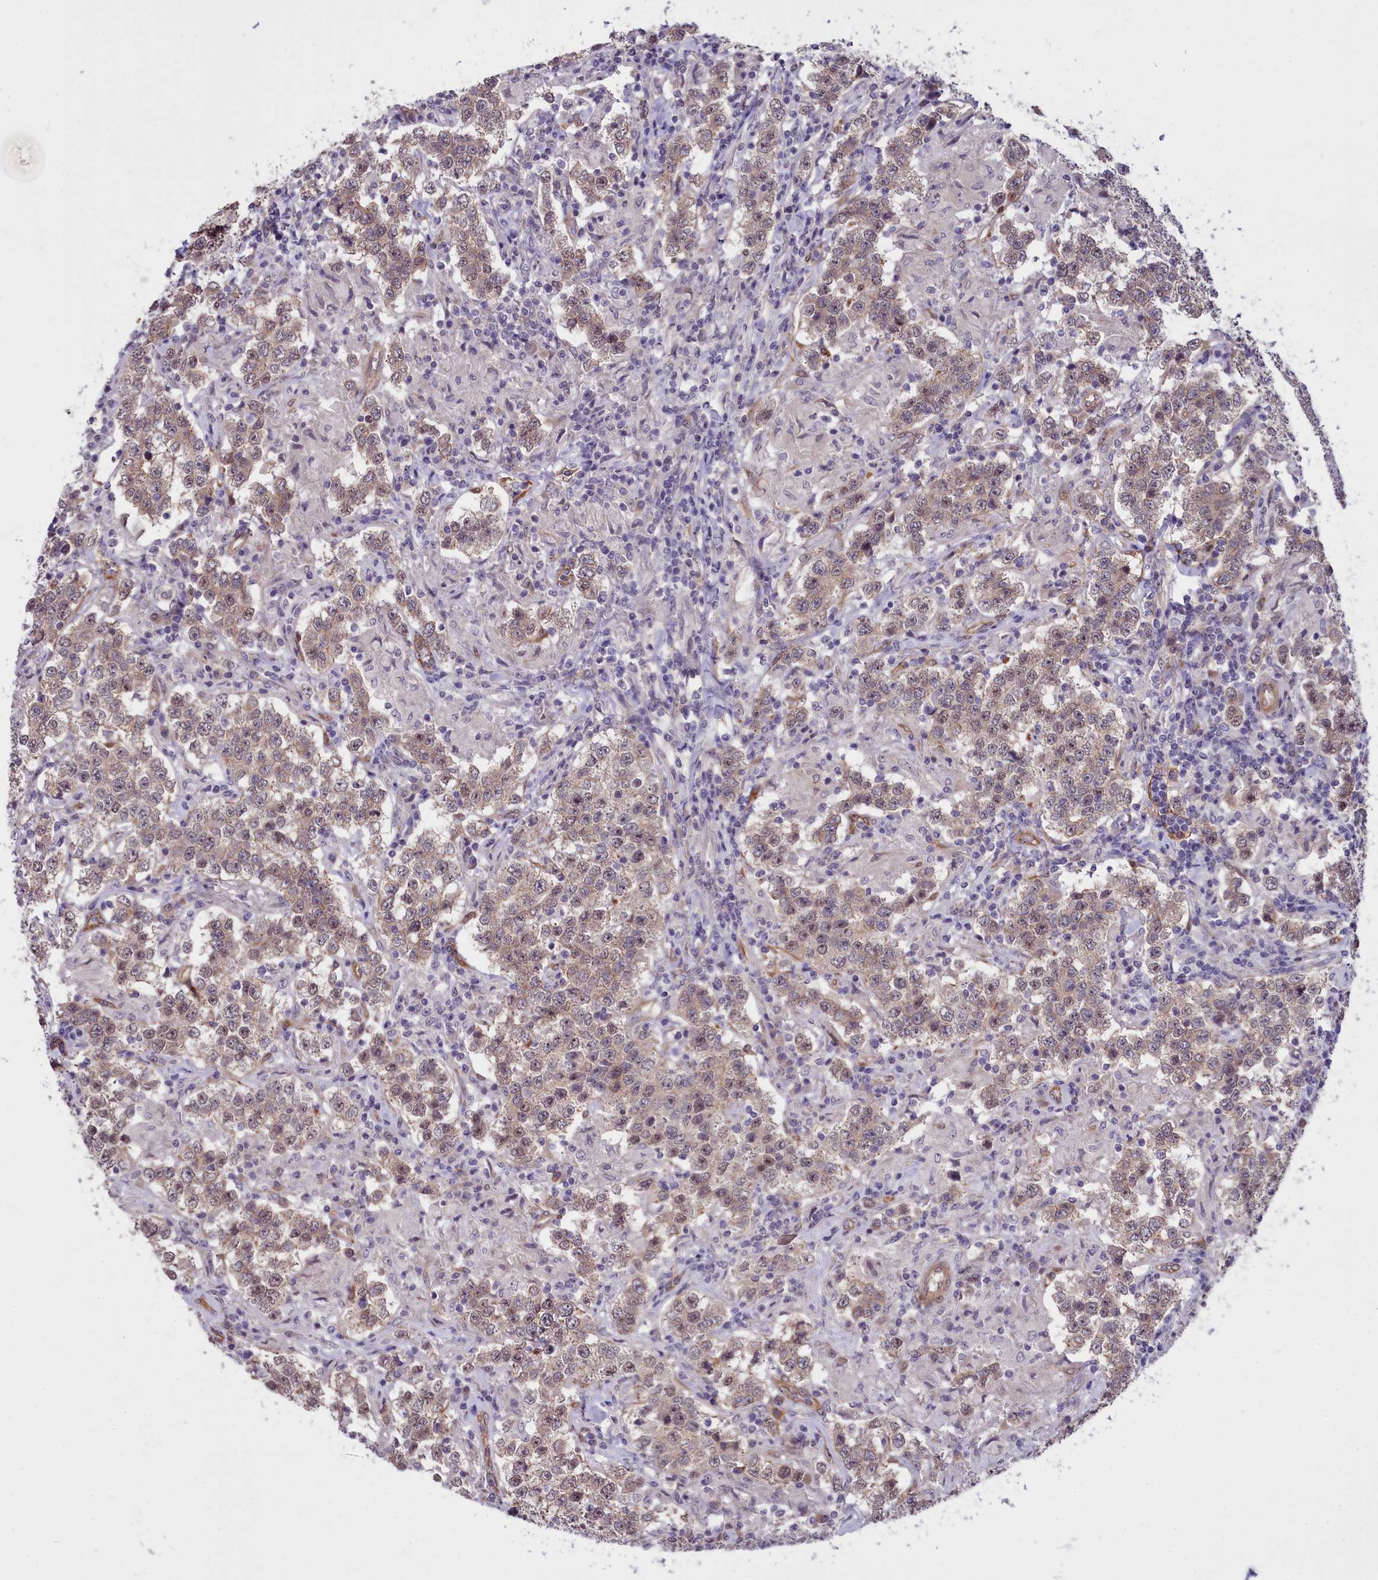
{"staining": {"intensity": "moderate", "quantity": ">75%", "location": "cytoplasmic/membranous,nuclear"}, "tissue": "testis cancer", "cell_type": "Tumor cells", "image_type": "cancer", "snomed": [{"axis": "morphology", "description": "Seminoma, NOS"}, {"axis": "morphology", "description": "Carcinoma, Embryonal, NOS"}, {"axis": "topography", "description": "Testis"}], "caption": "Embryonal carcinoma (testis) stained with a protein marker exhibits moderate staining in tumor cells.", "gene": "BCAR1", "patient": {"sex": "male", "age": 41}}